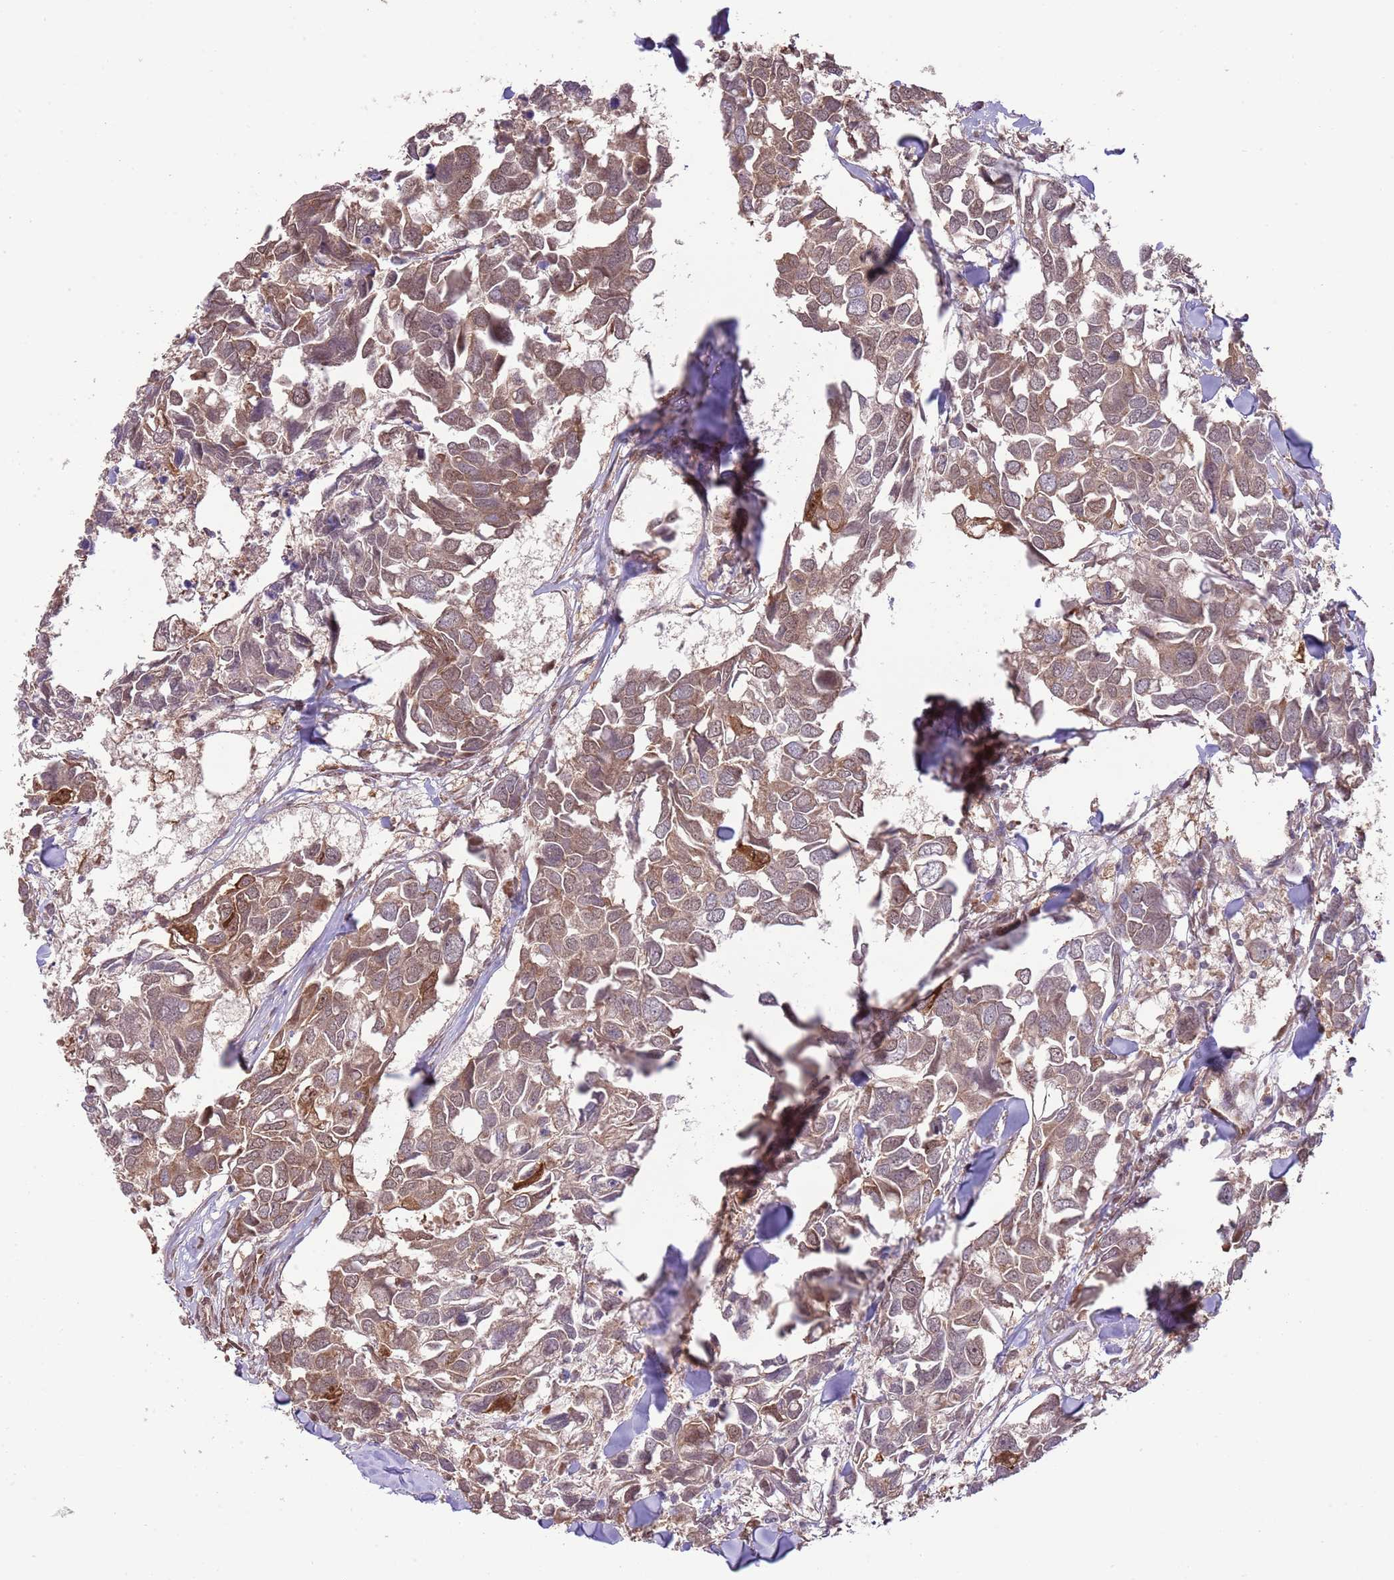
{"staining": {"intensity": "moderate", "quantity": ">75%", "location": "cytoplasmic/membranous,nuclear"}, "tissue": "breast cancer", "cell_type": "Tumor cells", "image_type": "cancer", "snomed": [{"axis": "morphology", "description": "Duct carcinoma"}, {"axis": "topography", "description": "Breast"}], "caption": "Protein expression analysis of human breast cancer (invasive ductal carcinoma) reveals moderate cytoplasmic/membranous and nuclear expression in approximately >75% of tumor cells.", "gene": "AMIGO1", "patient": {"sex": "female", "age": 83}}